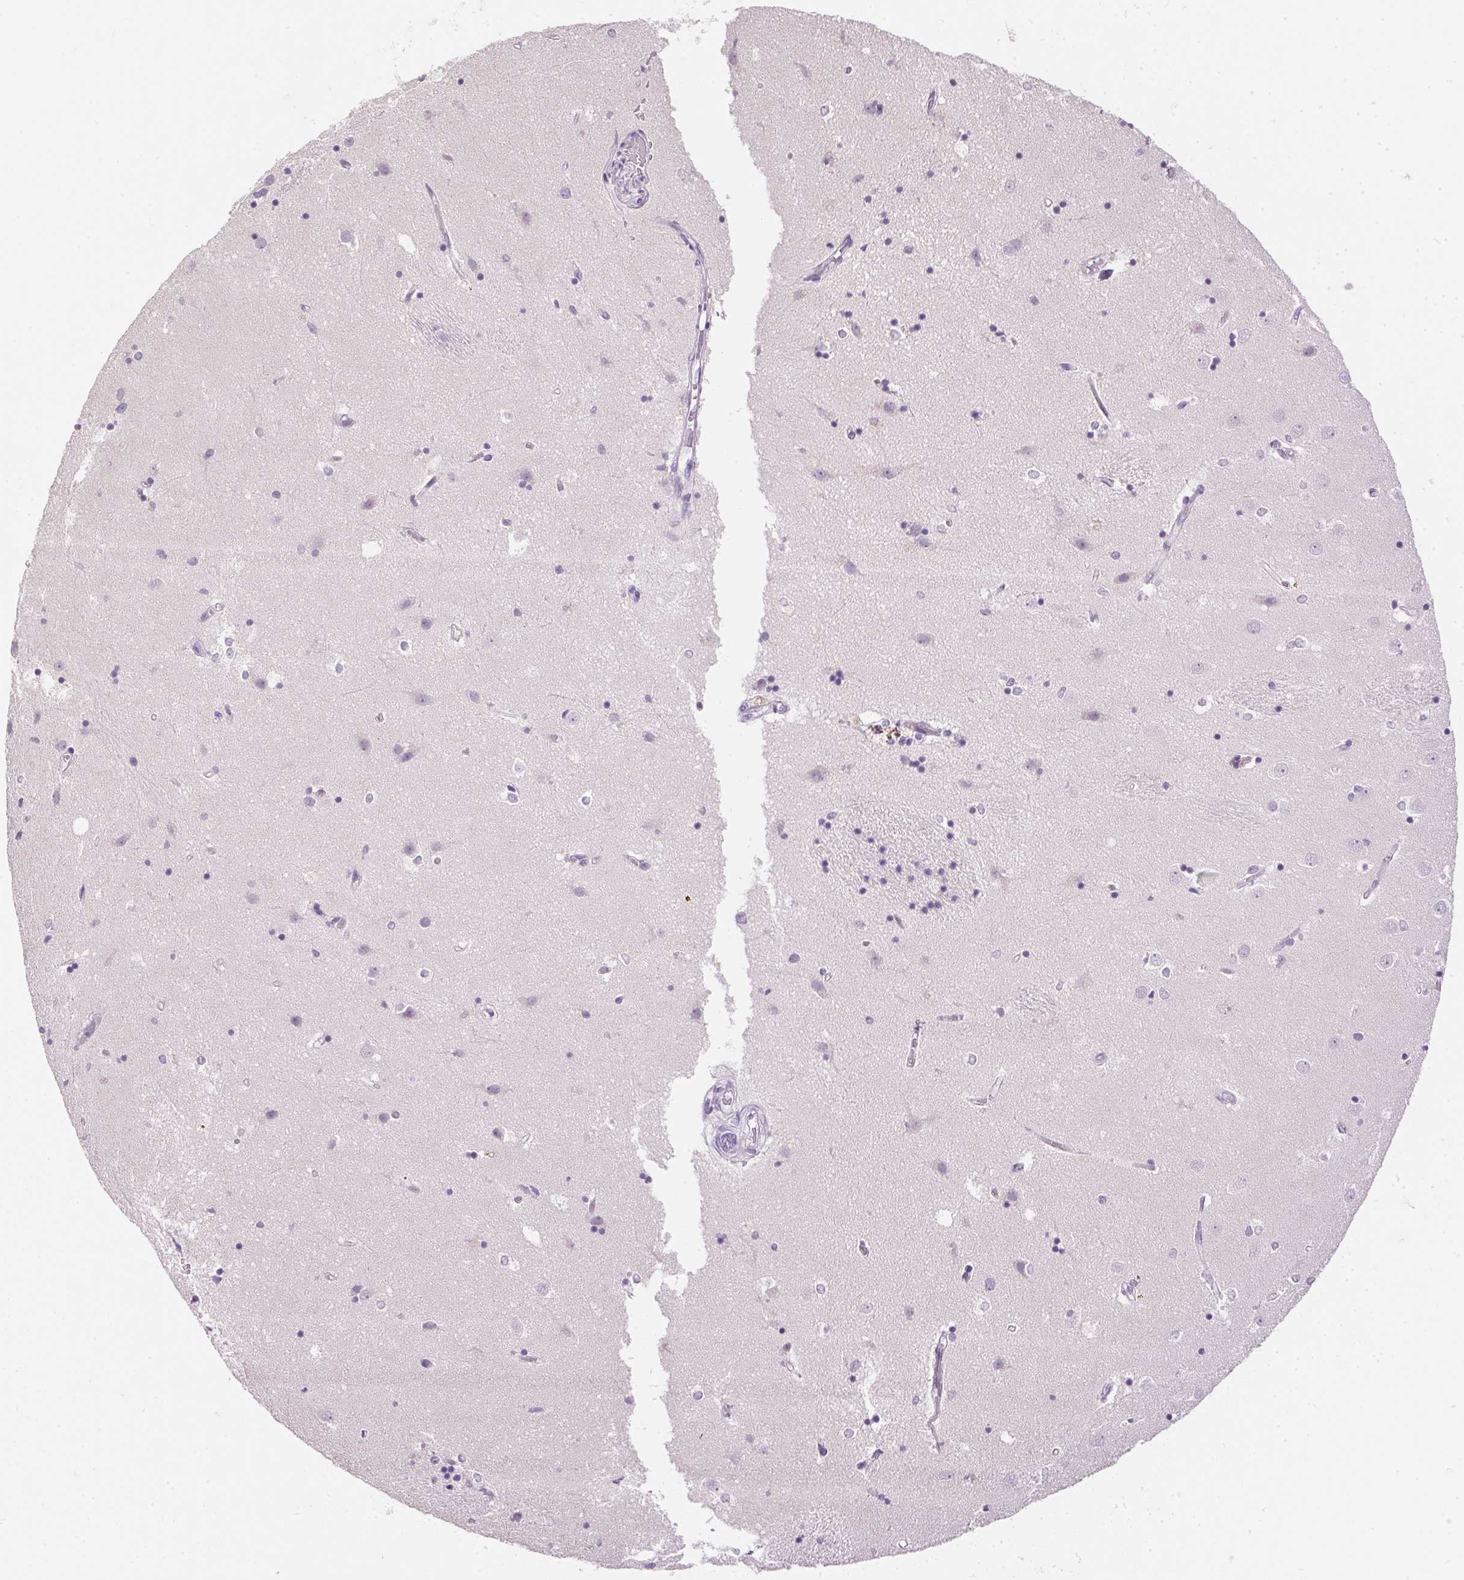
{"staining": {"intensity": "negative", "quantity": "none", "location": "none"}, "tissue": "caudate", "cell_type": "Glial cells", "image_type": "normal", "snomed": [{"axis": "morphology", "description": "Normal tissue, NOS"}, {"axis": "topography", "description": "Lateral ventricle wall"}], "caption": "Immunohistochemistry (IHC) of normal caudate shows no positivity in glial cells.", "gene": "ORM1", "patient": {"sex": "male", "age": 54}}